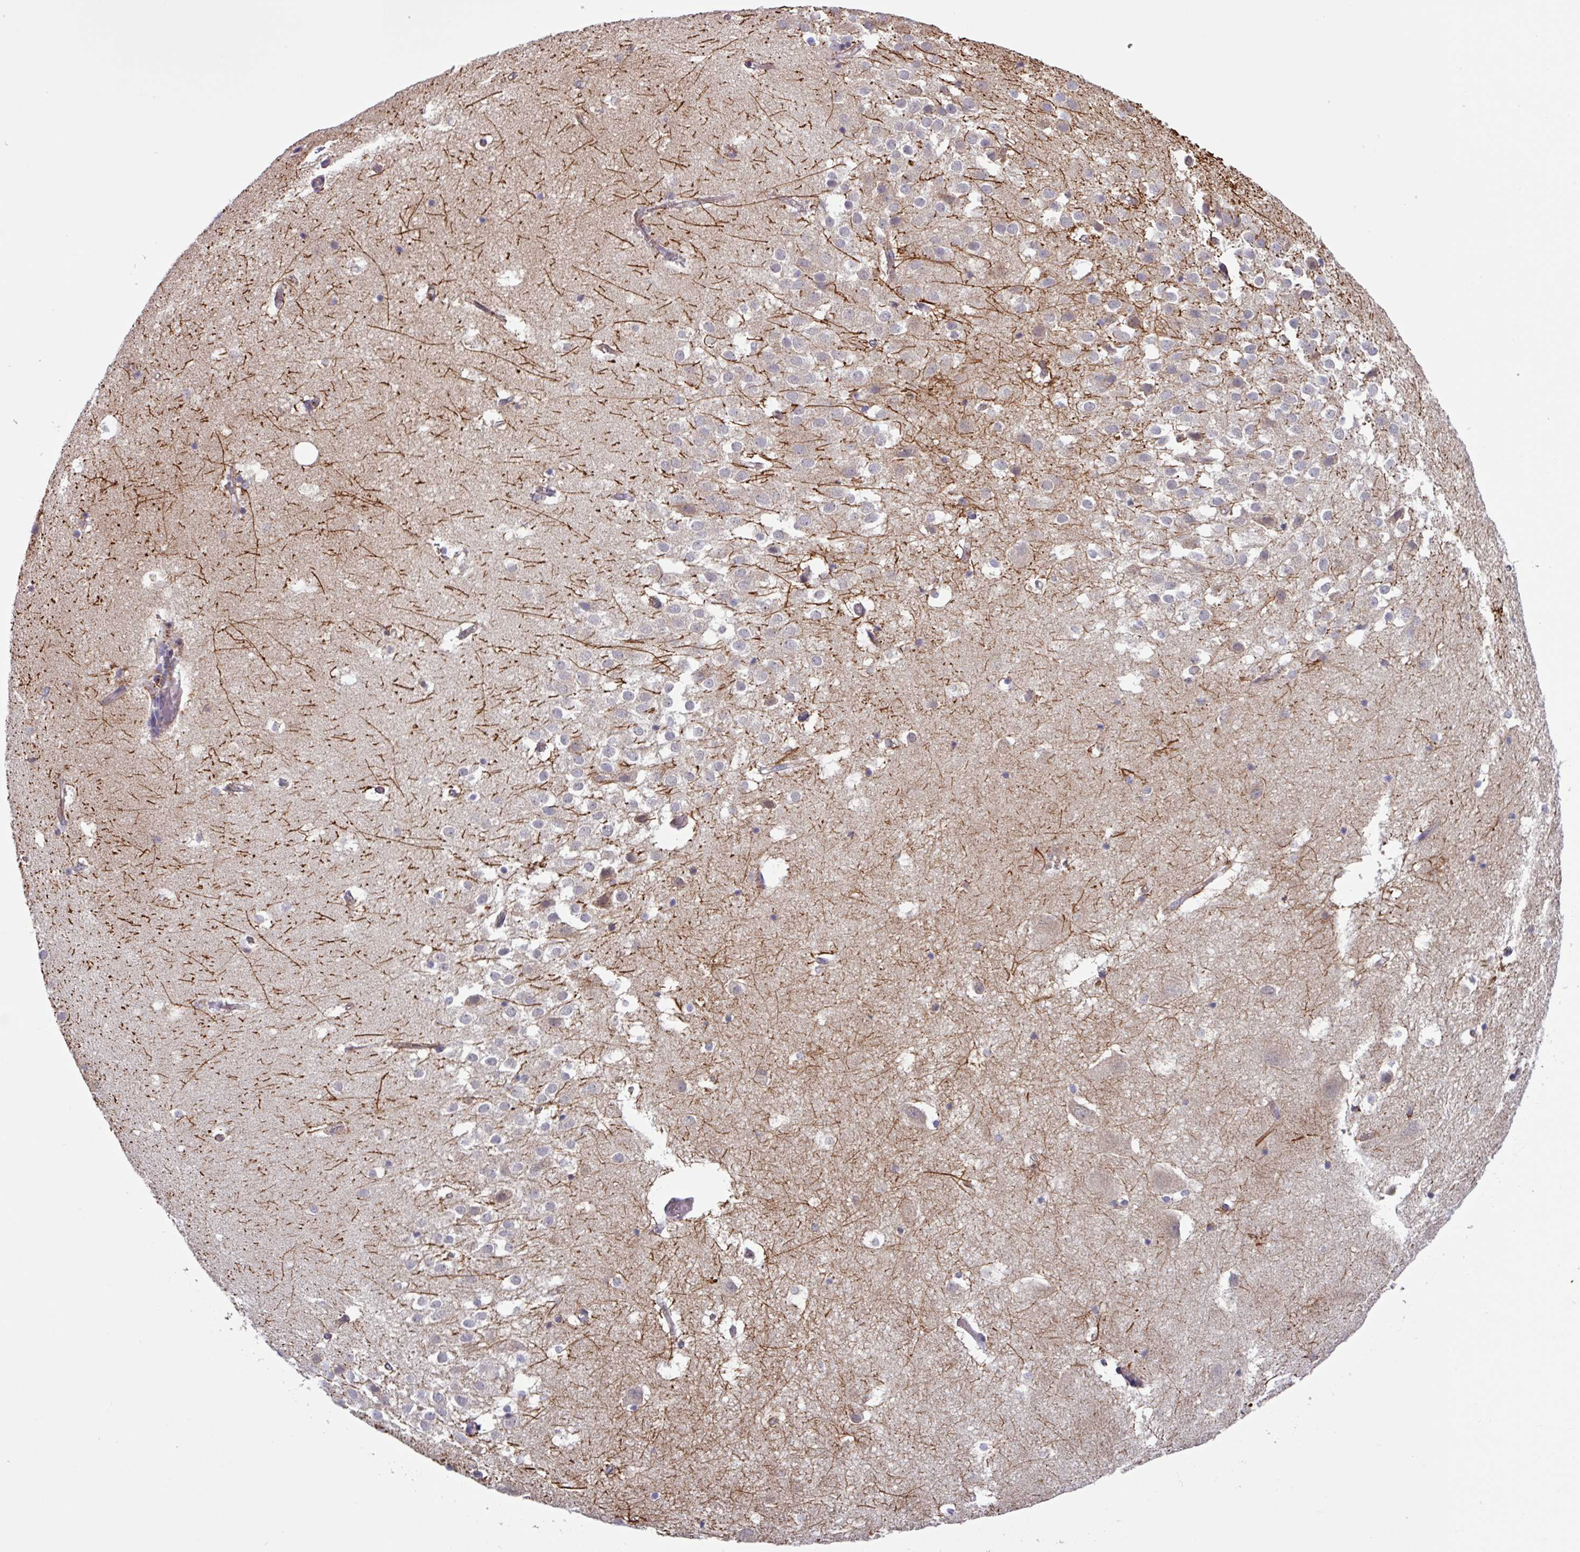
{"staining": {"intensity": "negative", "quantity": "none", "location": "none"}, "tissue": "hippocampus", "cell_type": "Glial cells", "image_type": "normal", "snomed": [{"axis": "morphology", "description": "Normal tissue, NOS"}, {"axis": "topography", "description": "Hippocampus"}], "caption": "The histopathology image reveals no staining of glial cells in normal hippocampus.", "gene": "AKIRIN1", "patient": {"sex": "female", "age": 52}}